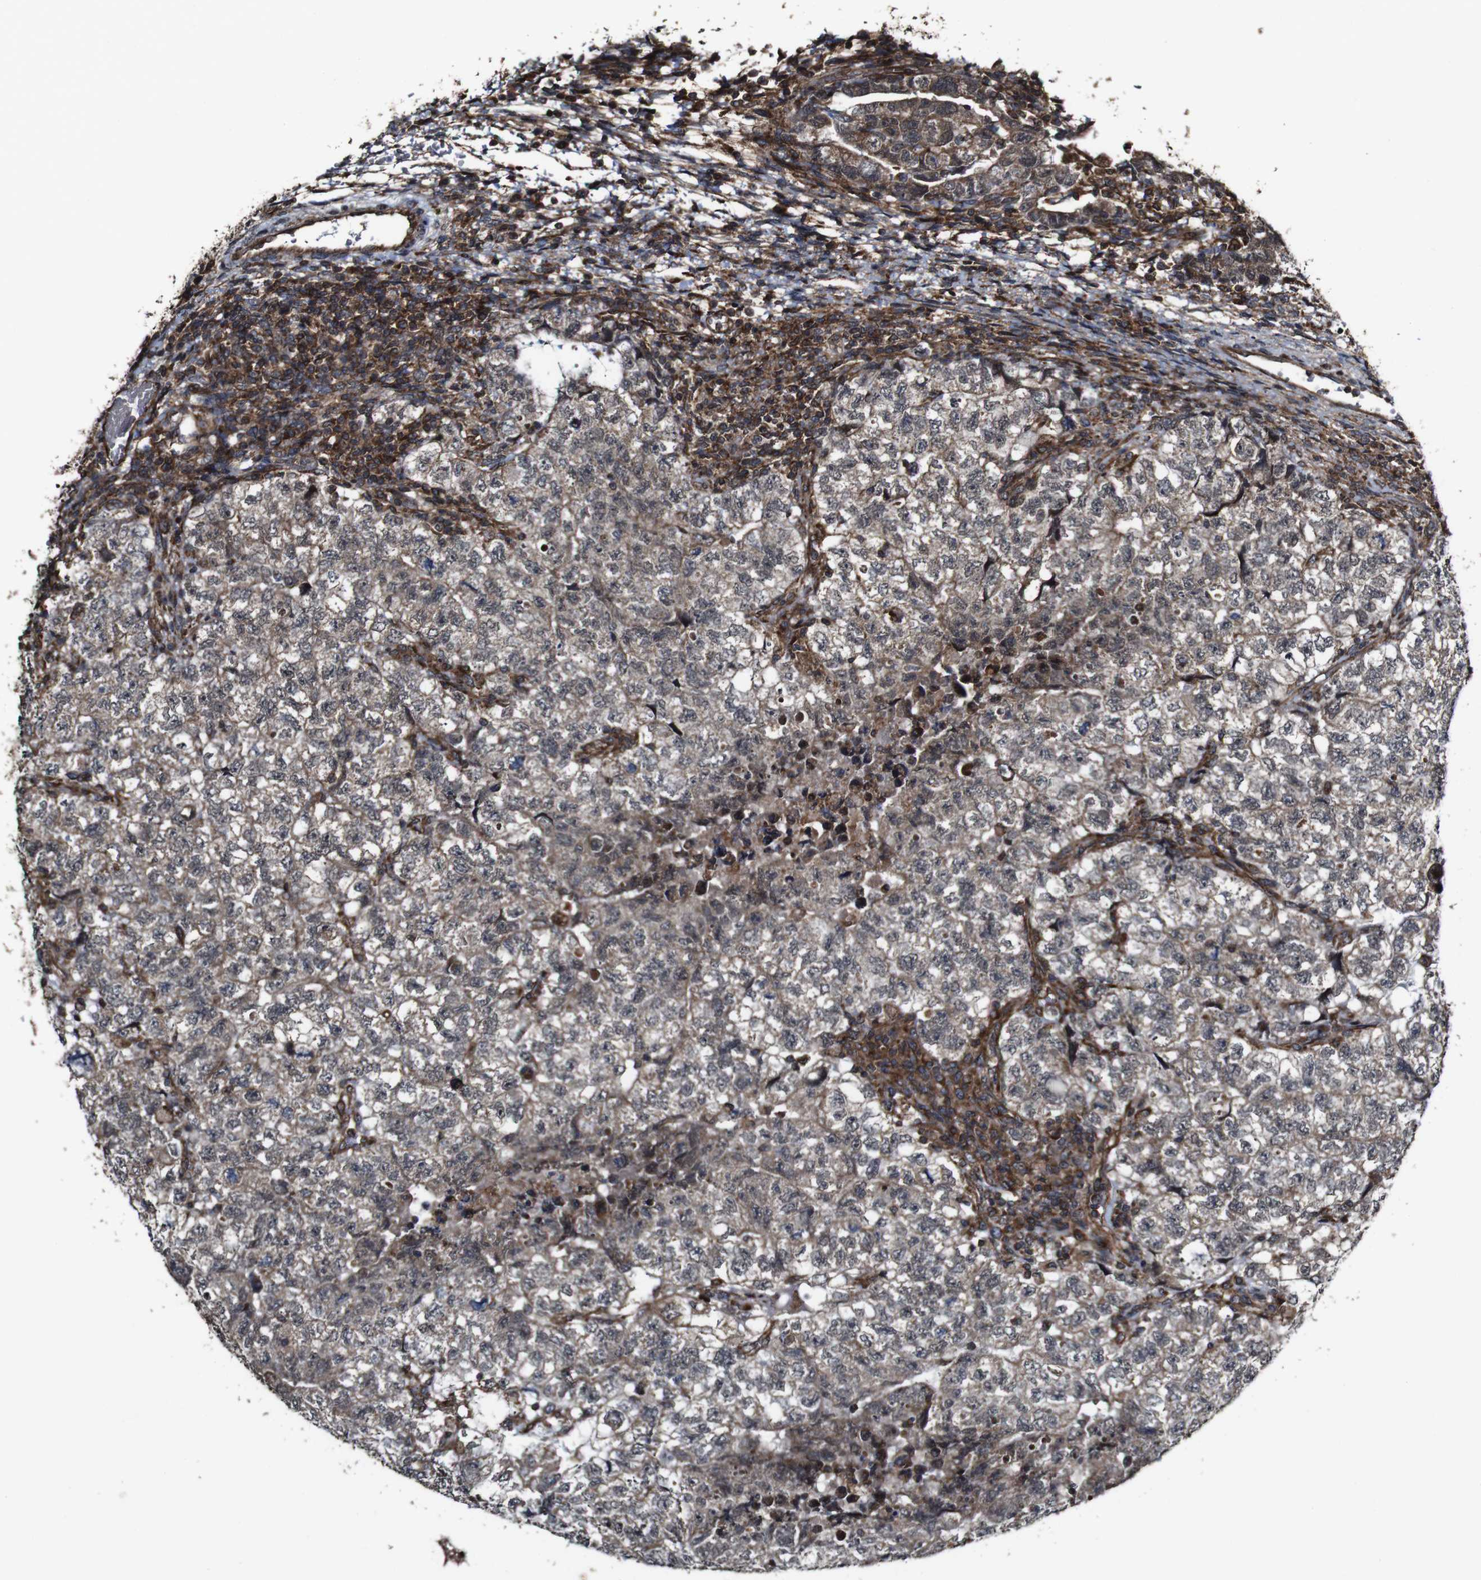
{"staining": {"intensity": "moderate", "quantity": "25%-75%", "location": "cytoplasmic/membranous"}, "tissue": "testis cancer", "cell_type": "Tumor cells", "image_type": "cancer", "snomed": [{"axis": "morphology", "description": "Carcinoma, Embryonal, NOS"}, {"axis": "topography", "description": "Testis"}], "caption": "The immunohistochemical stain highlights moderate cytoplasmic/membranous expression in tumor cells of embryonal carcinoma (testis) tissue.", "gene": "BTN3A3", "patient": {"sex": "male", "age": 36}}